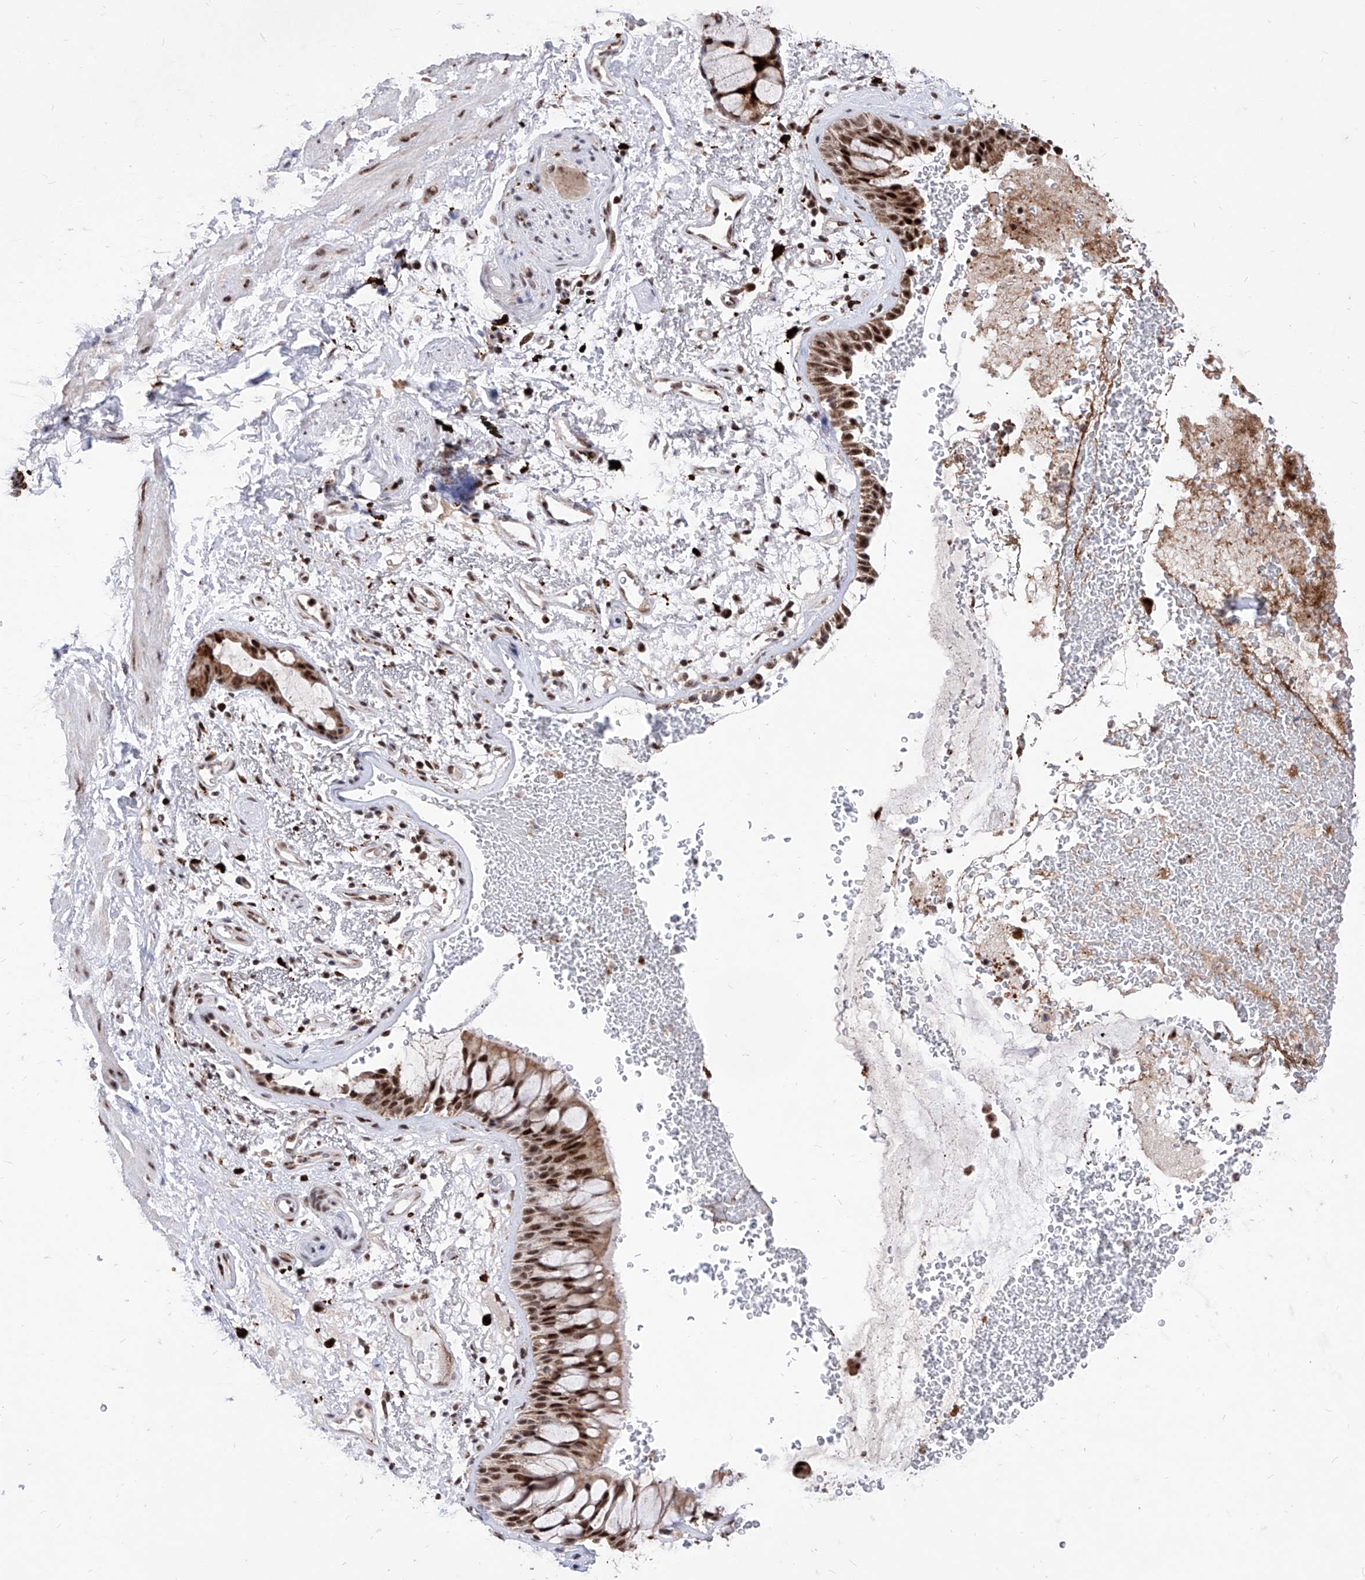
{"staining": {"intensity": "strong", "quantity": ">75%", "location": "nuclear"}, "tissue": "bronchus", "cell_type": "Respiratory epithelial cells", "image_type": "normal", "snomed": [{"axis": "morphology", "description": "Normal tissue, NOS"}, {"axis": "morphology", "description": "Squamous cell carcinoma, NOS"}, {"axis": "topography", "description": "Lymph node"}, {"axis": "topography", "description": "Bronchus"}, {"axis": "topography", "description": "Lung"}], "caption": "Respiratory epithelial cells demonstrate high levels of strong nuclear staining in approximately >75% of cells in normal human bronchus.", "gene": "PHF5A", "patient": {"sex": "male", "age": 66}}